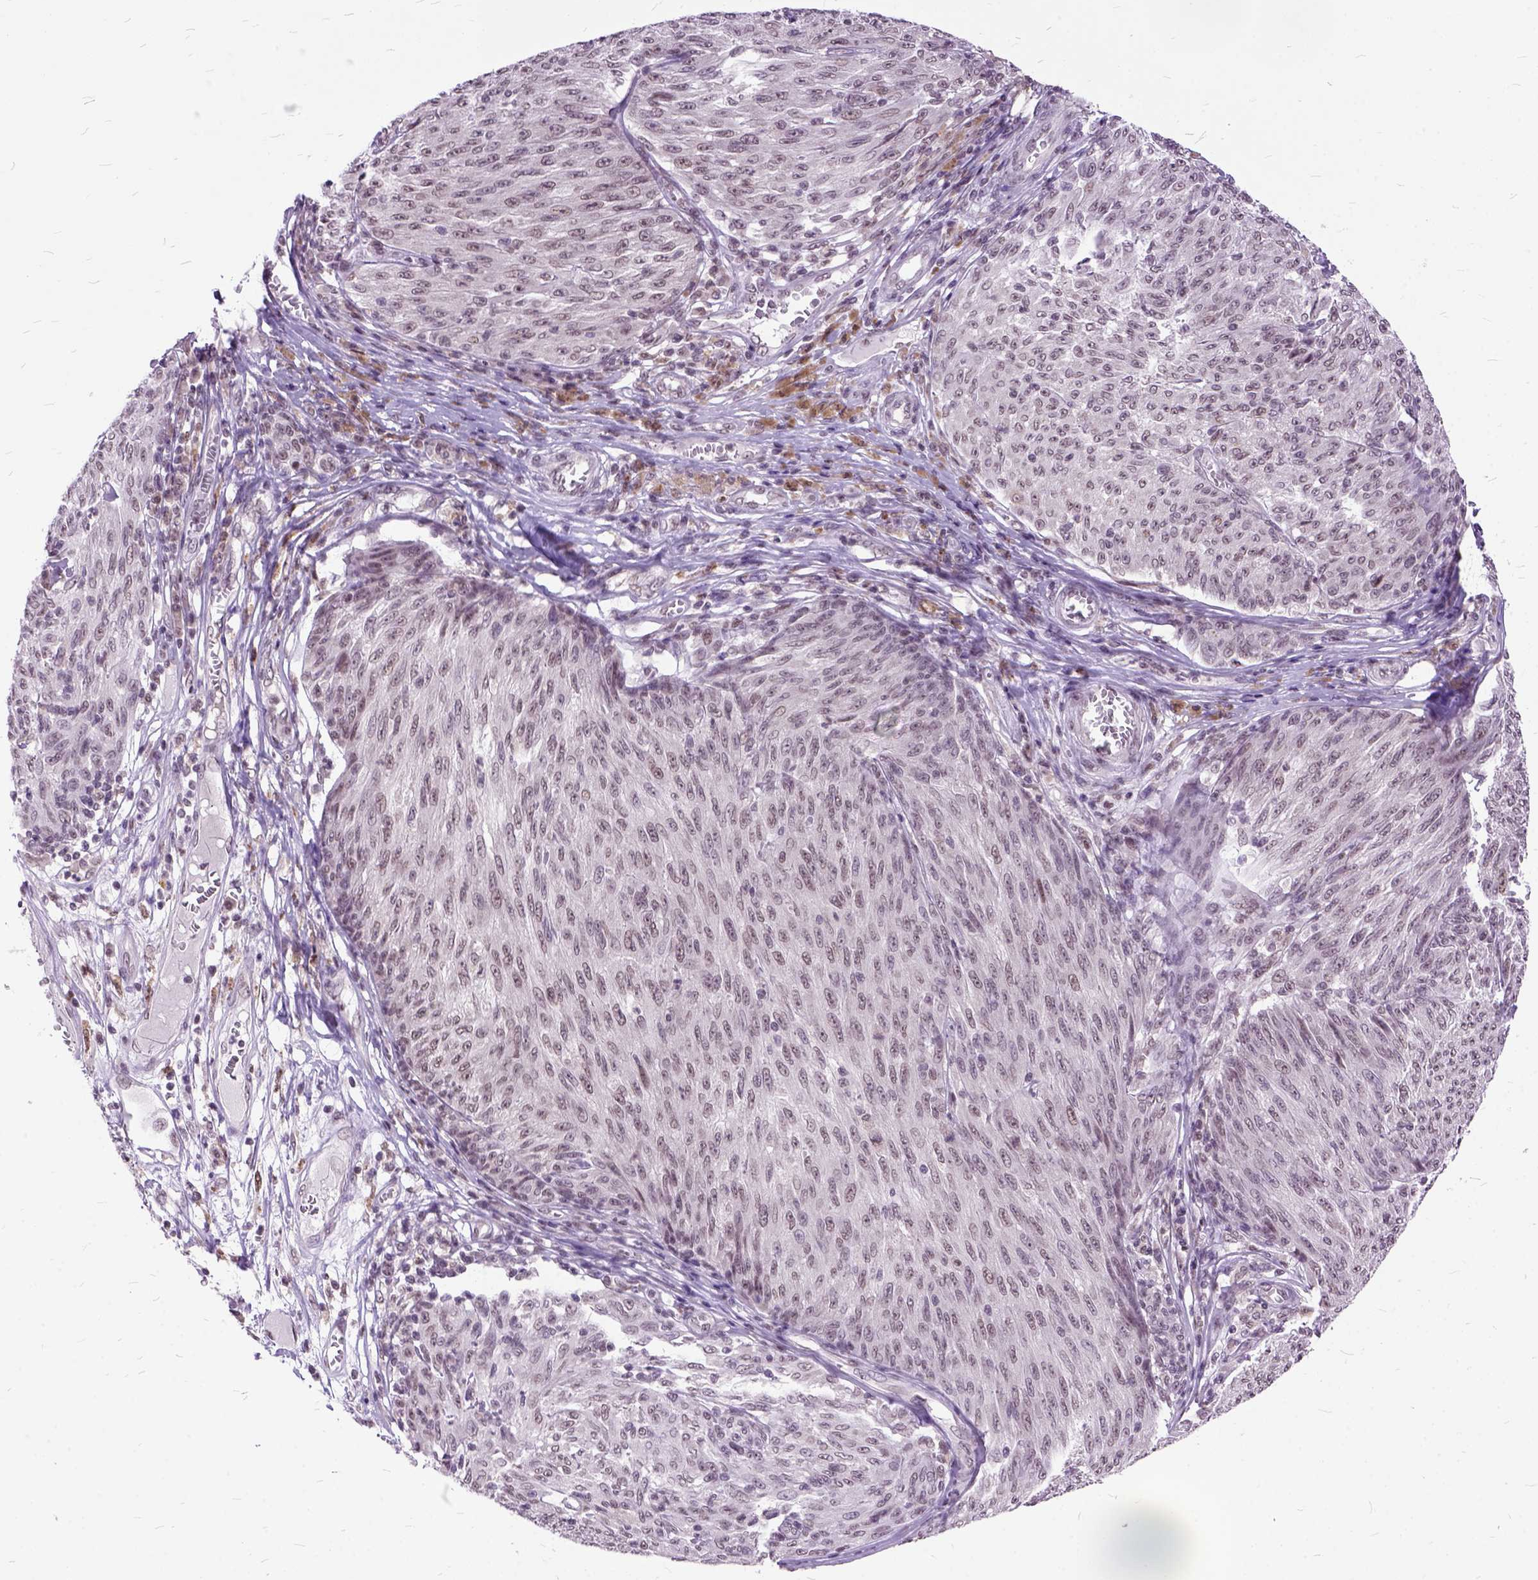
{"staining": {"intensity": "weak", "quantity": ">75%", "location": "nuclear"}, "tissue": "melanoma", "cell_type": "Tumor cells", "image_type": "cancer", "snomed": [{"axis": "morphology", "description": "Malignant melanoma, NOS"}, {"axis": "topography", "description": "Skin"}], "caption": "Human melanoma stained with a brown dye demonstrates weak nuclear positive expression in about >75% of tumor cells.", "gene": "ORC5", "patient": {"sex": "male", "age": 85}}